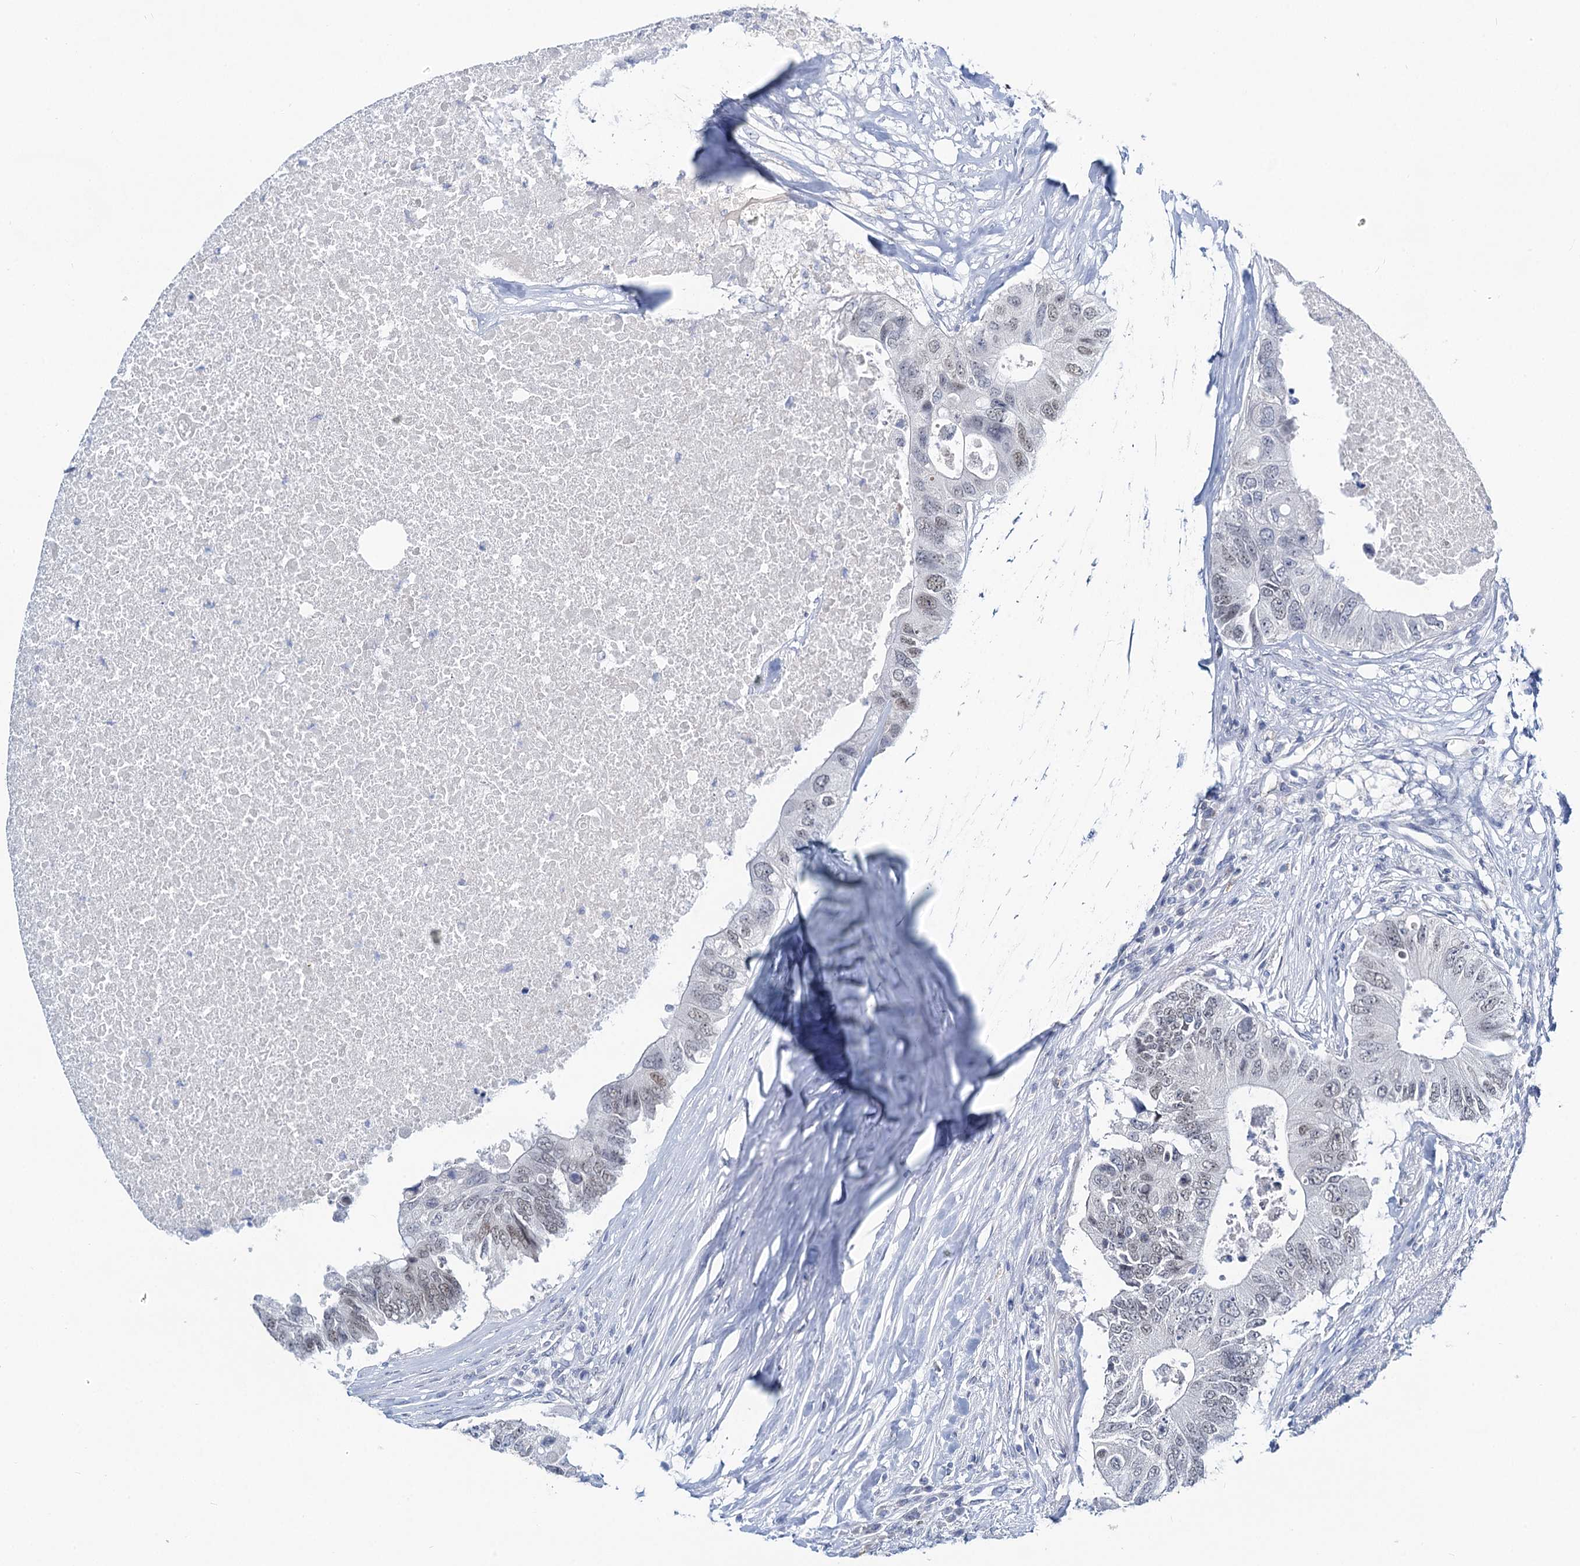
{"staining": {"intensity": "weak", "quantity": "<25%", "location": "nuclear"}, "tissue": "colorectal cancer", "cell_type": "Tumor cells", "image_type": "cancer", "snomed": [{"axis": "morphology", "description": "Adenocarcinoma, NOS"}, {"axis": "topography", "description": "Colon"}], "caption": "Tumor cells are negative for brown protein staining in colorectal adenocarcinoma. Brightfield microscopy of IHC stained with DAB (brown) and hematoxylin (blue), captured at high magnification.", "gene": "TOX3", "patient": {"sex": "male", "age": 71}}